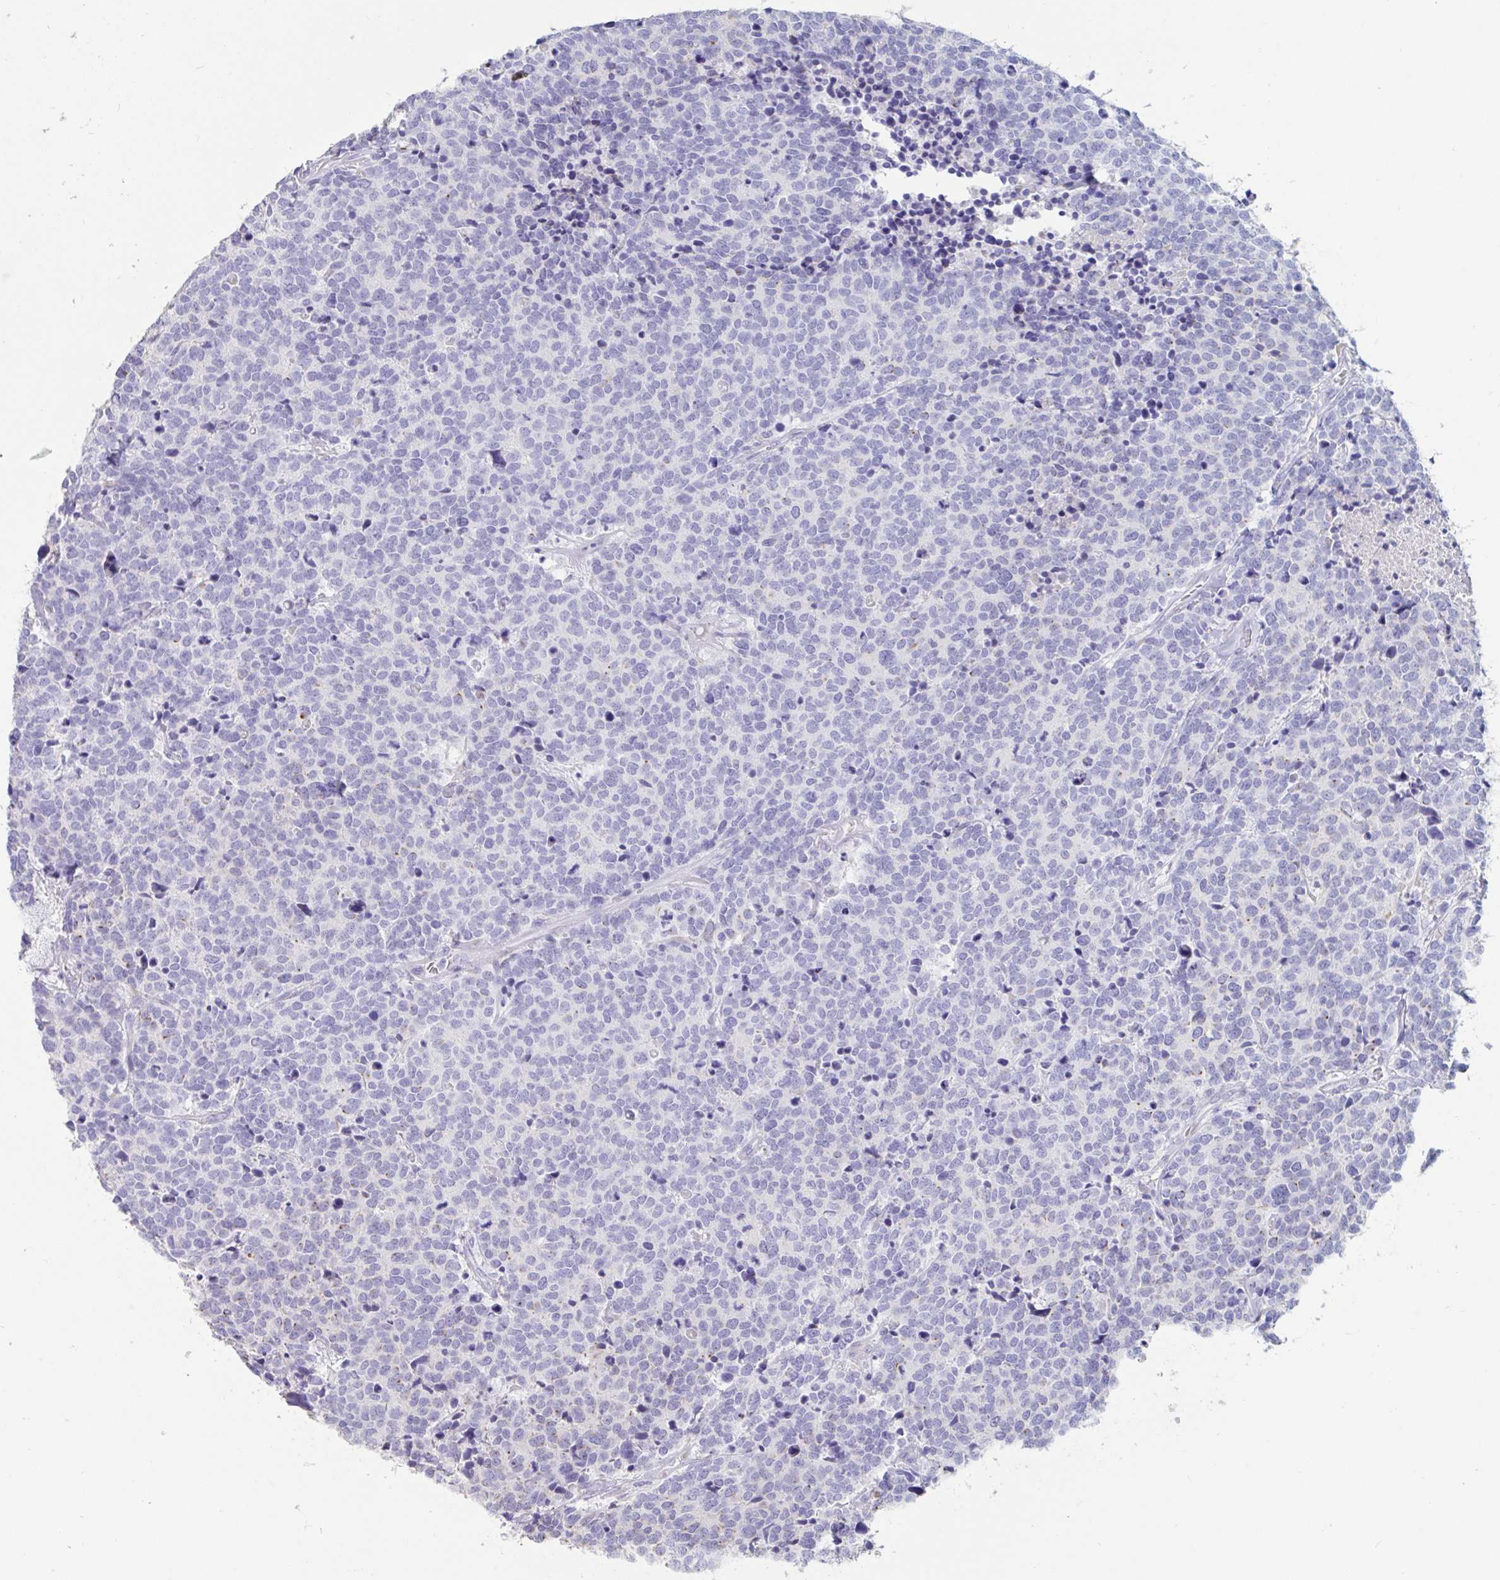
{"staining": {"intensity": "negative", "quantity": "none", "location": "none"}, "tissue": "carcinoid", "cell_type": "Tumor cells", "image_type": "cancer", "snomed": [{"axis": "morphology", "description": "Carcinoid, malignant, NOS"}, {"axis": "topography", "description": "Skin"}], "caption": "Tumor cells are negative for brown protein staining in malignant carcinoid.", "gene": "TNNC1", "patient": {"sex": "female", "age": 79}}